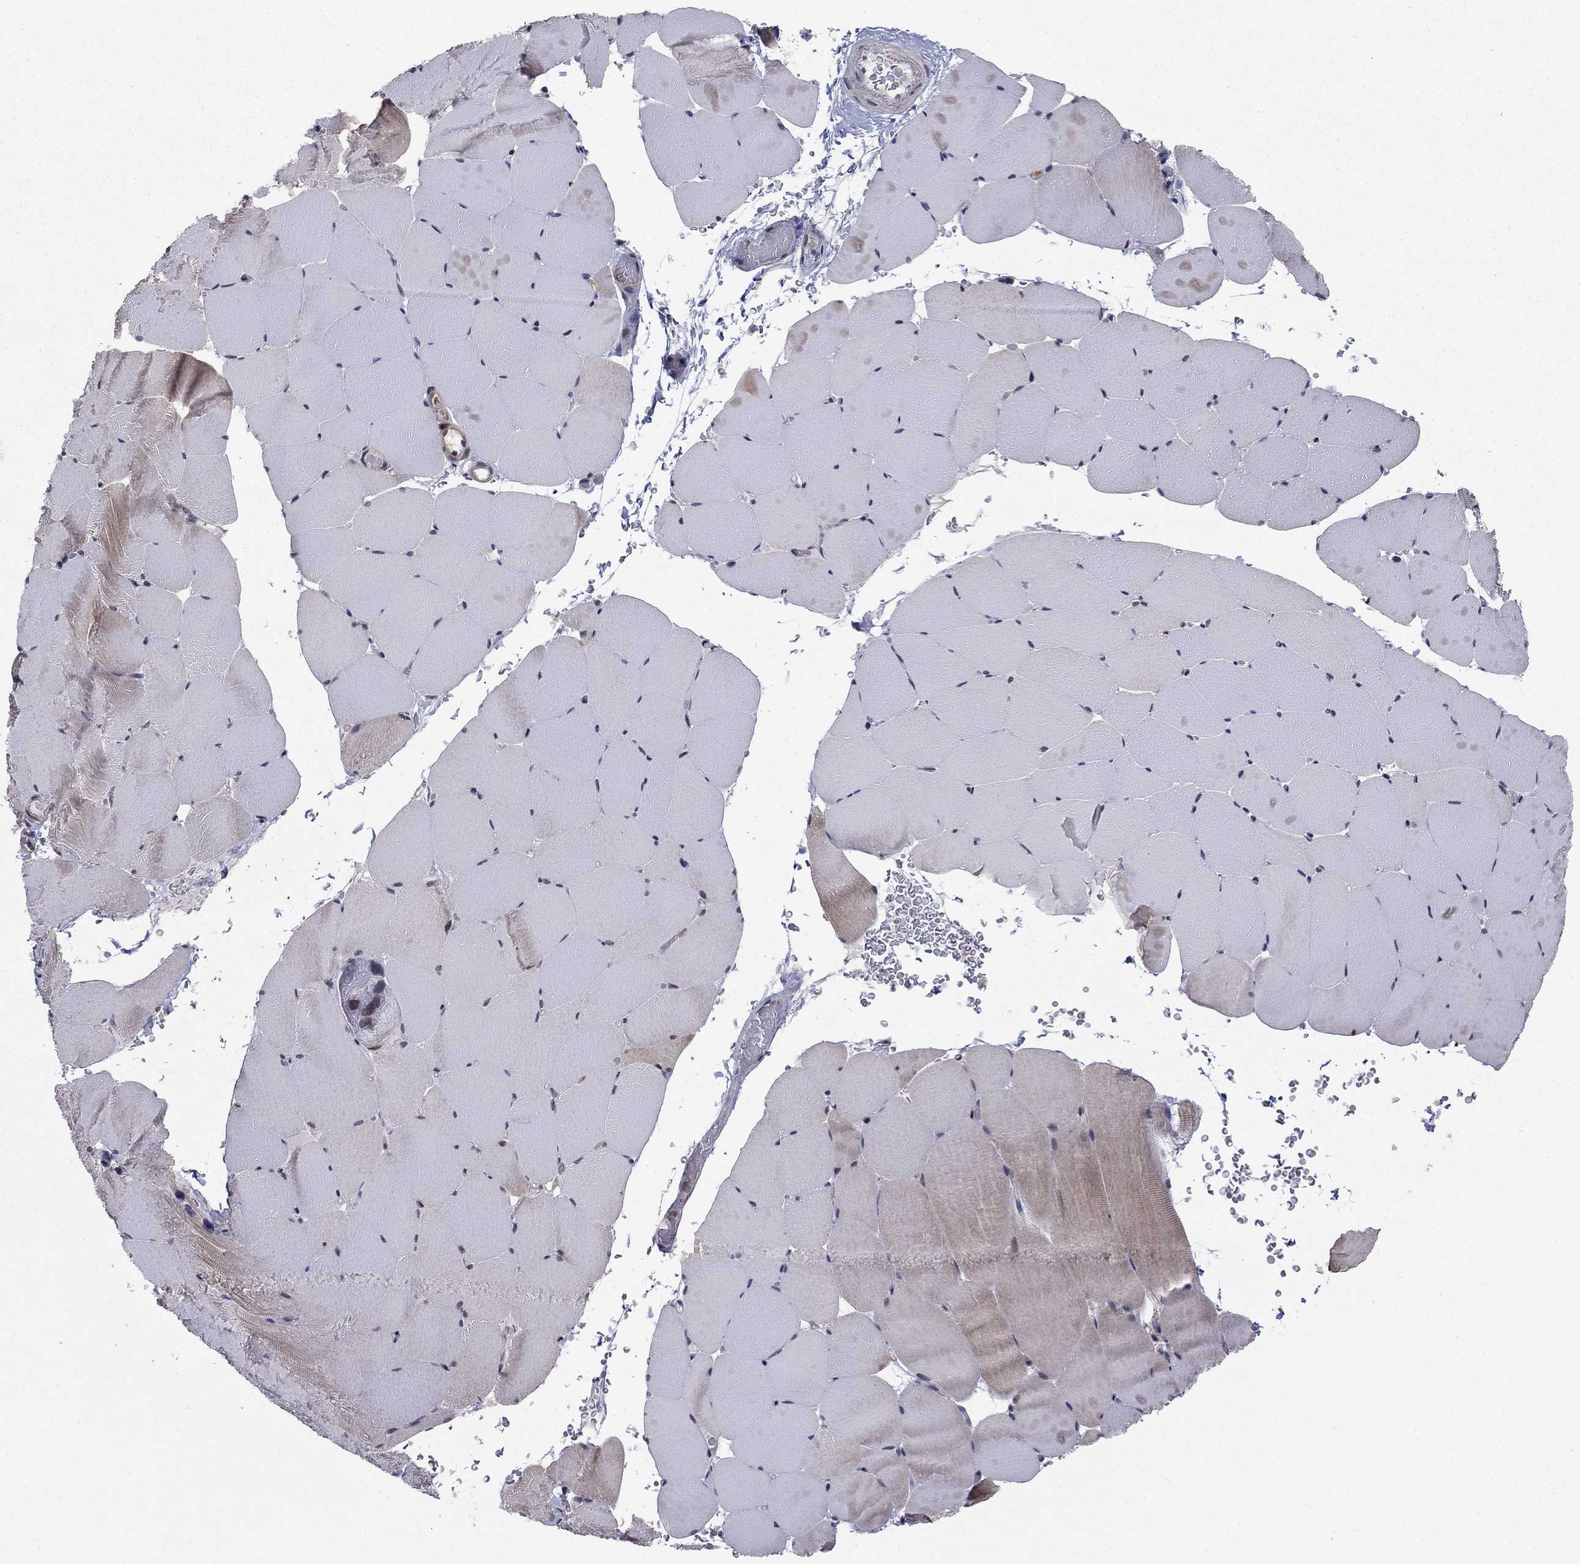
{"staining": {"intensity": "negative", "quantity": "none", "location": "none"}, "tissue": "skeletal muscle", "cell_type": "Myocytes", "image_type": "normal", "snomed": [{"axis": "morphology", "description": "Normal tissue, NOS"}, {"axis": "topography", "description": "Skeletal muscle"}], "caption": "This is a histopathology image of IHC staining of benign skeletal muscle, which shows no expression in myocytes.", "gene": "FKBP4", "patient": {"sex": "female", "age": 37}}